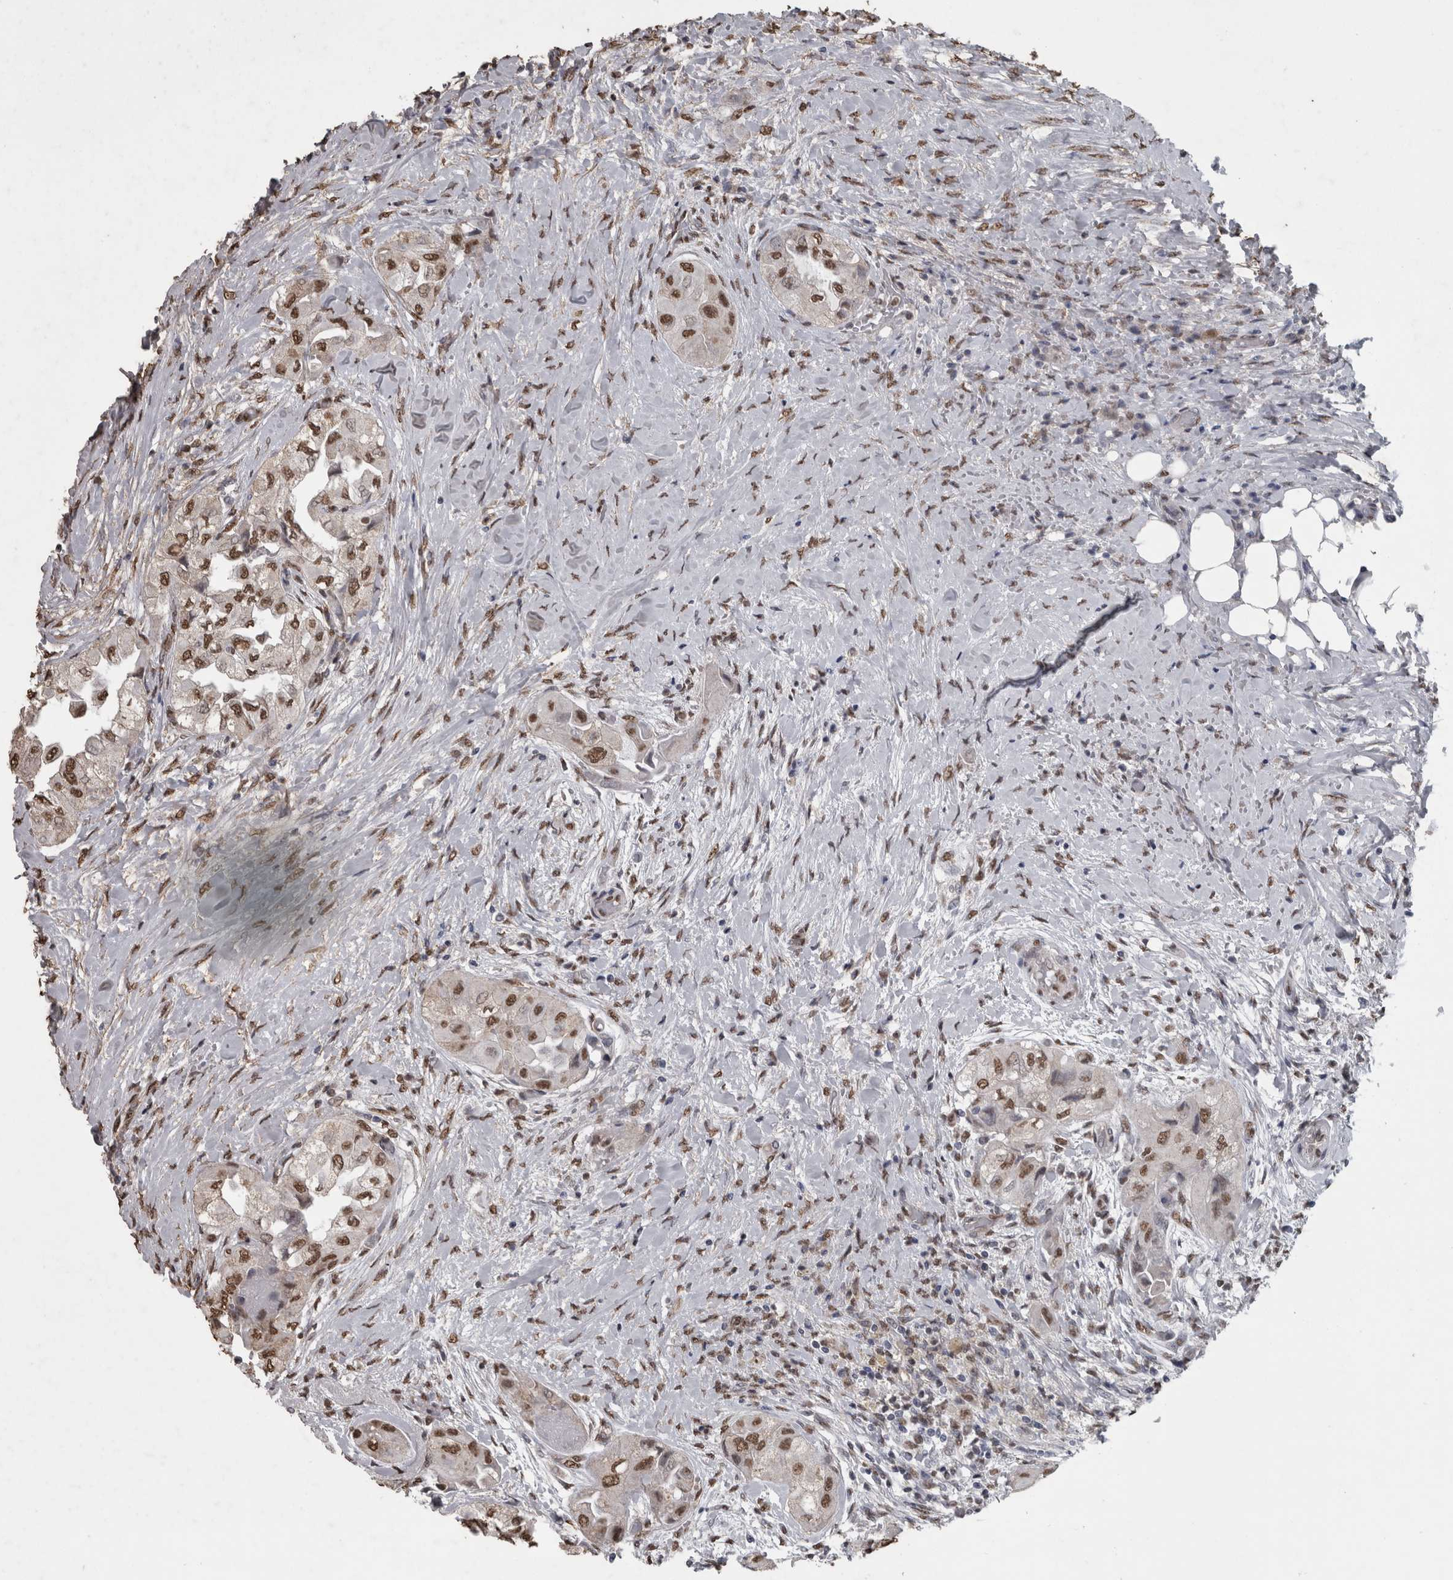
{"staining": {"intensity": "moderate", "quantity": ">75%", "location": "nuclear"}, "tissue": "thyroid cancer", "cell_type": "Tumor cells", "image_type": "cancer", "snomed": [{"axis": "morphology", "description": "Papillary adenocarcinoma, NOS"}, {"axis": "topography", "description": "Thyroid gland"}], "caption": "Moderate nuclear protein positivity is present in approximately >75% of tumor cells in papillary adenocarcinoma (thyroid). (DAB IHC, brown staining for protein, blue staining for nuclei).", "gene": "SMAD7", "patient": {"sex": "female", "age": 59}}